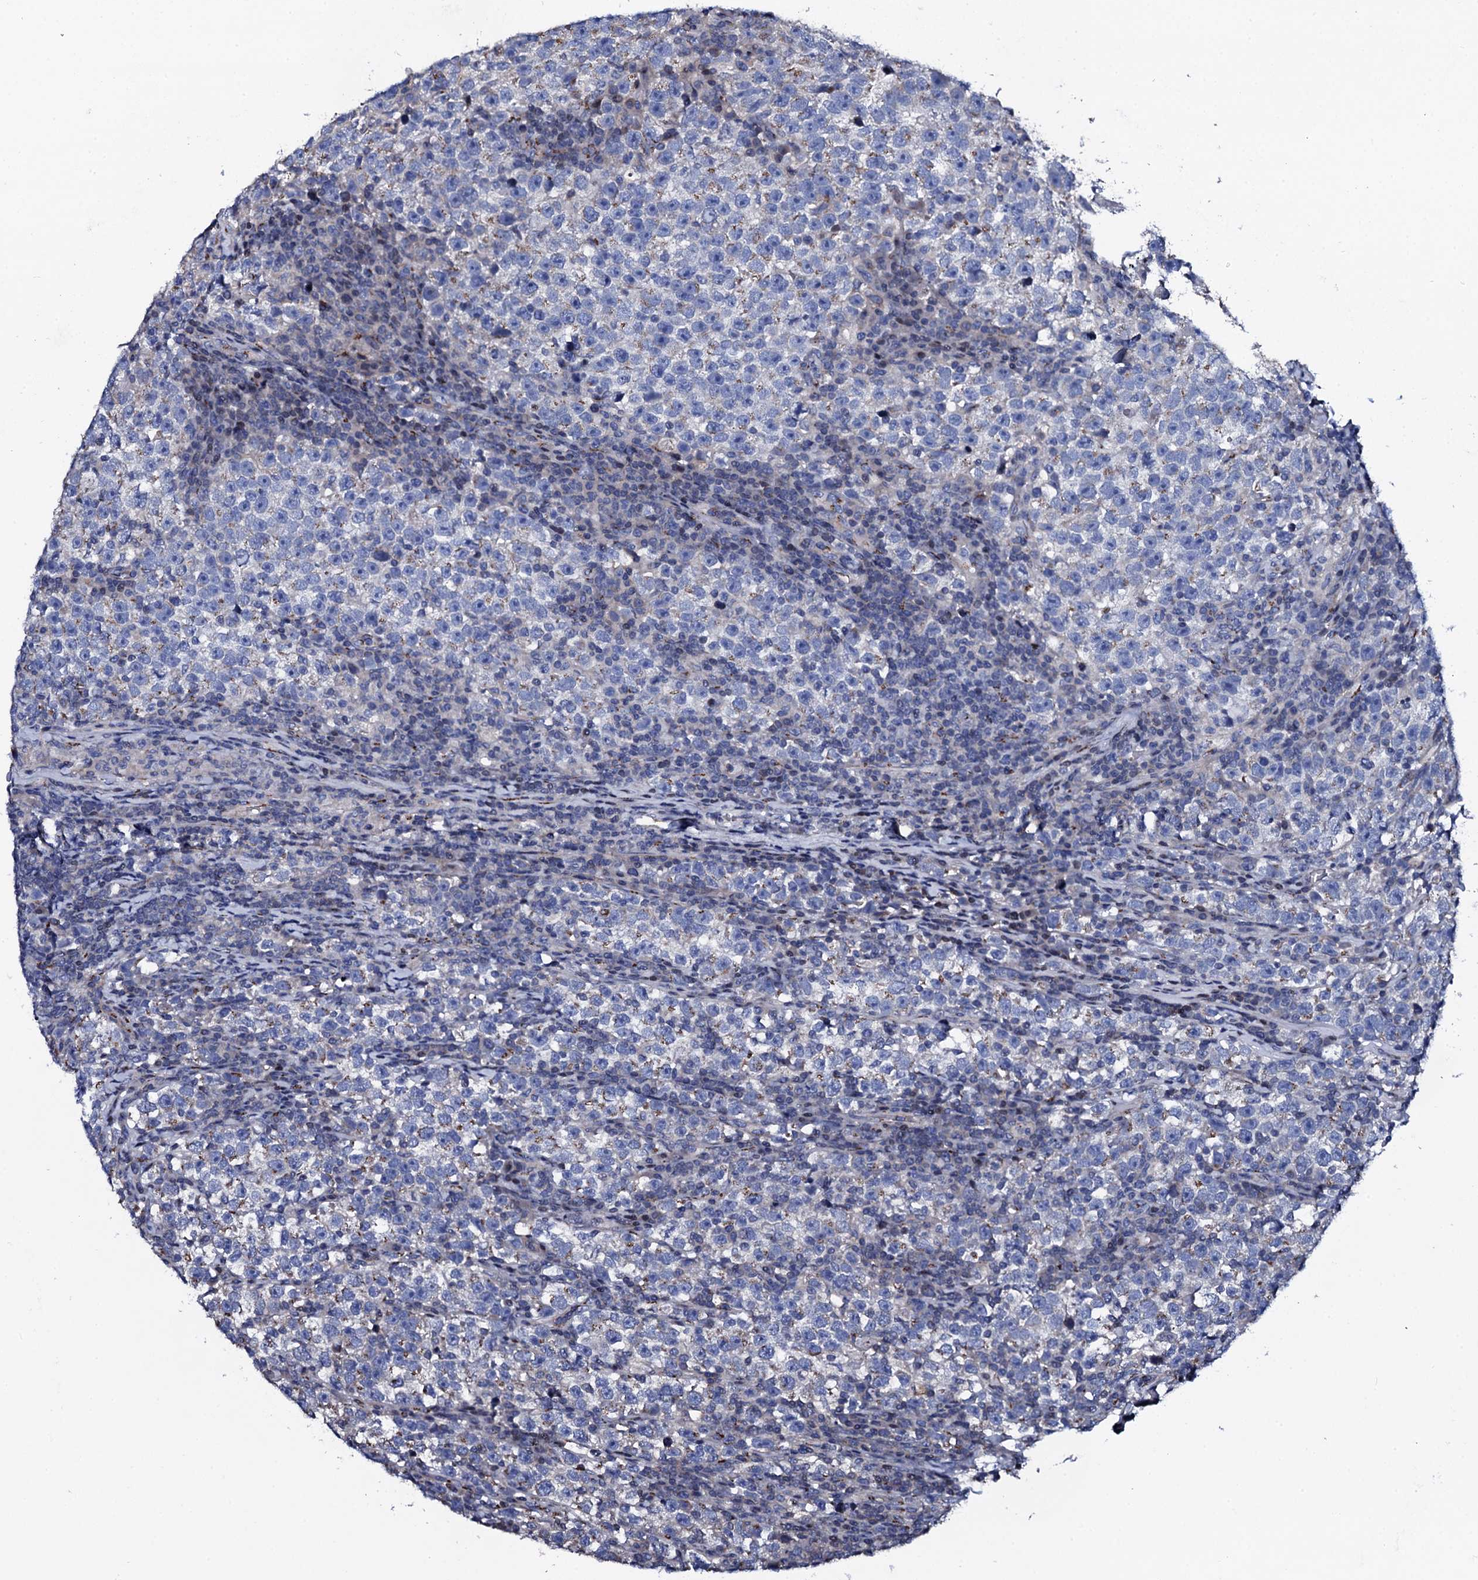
{"staining": {"intensity": "weak", "quantity": "<25%", "location": "cytoplasmic/membranous"}, "tissue": "testis cancer", "cell_type": "Tumor cells", "image_type": "cancer", "snomed": [{"axis": "morphology", "description": "Normal tissue, NOS"}, {"axis": "morphology", "description": "Seminoma, NOS"}, {"axis": "topography", "description": "Testis"}], "caption": "This is an immunohistochemistry photomicrograph of human testis seminoma. There is no positivity in tumor cells.", "gene": "PLET1", "patient": {"sex": "male", "age": 43}}